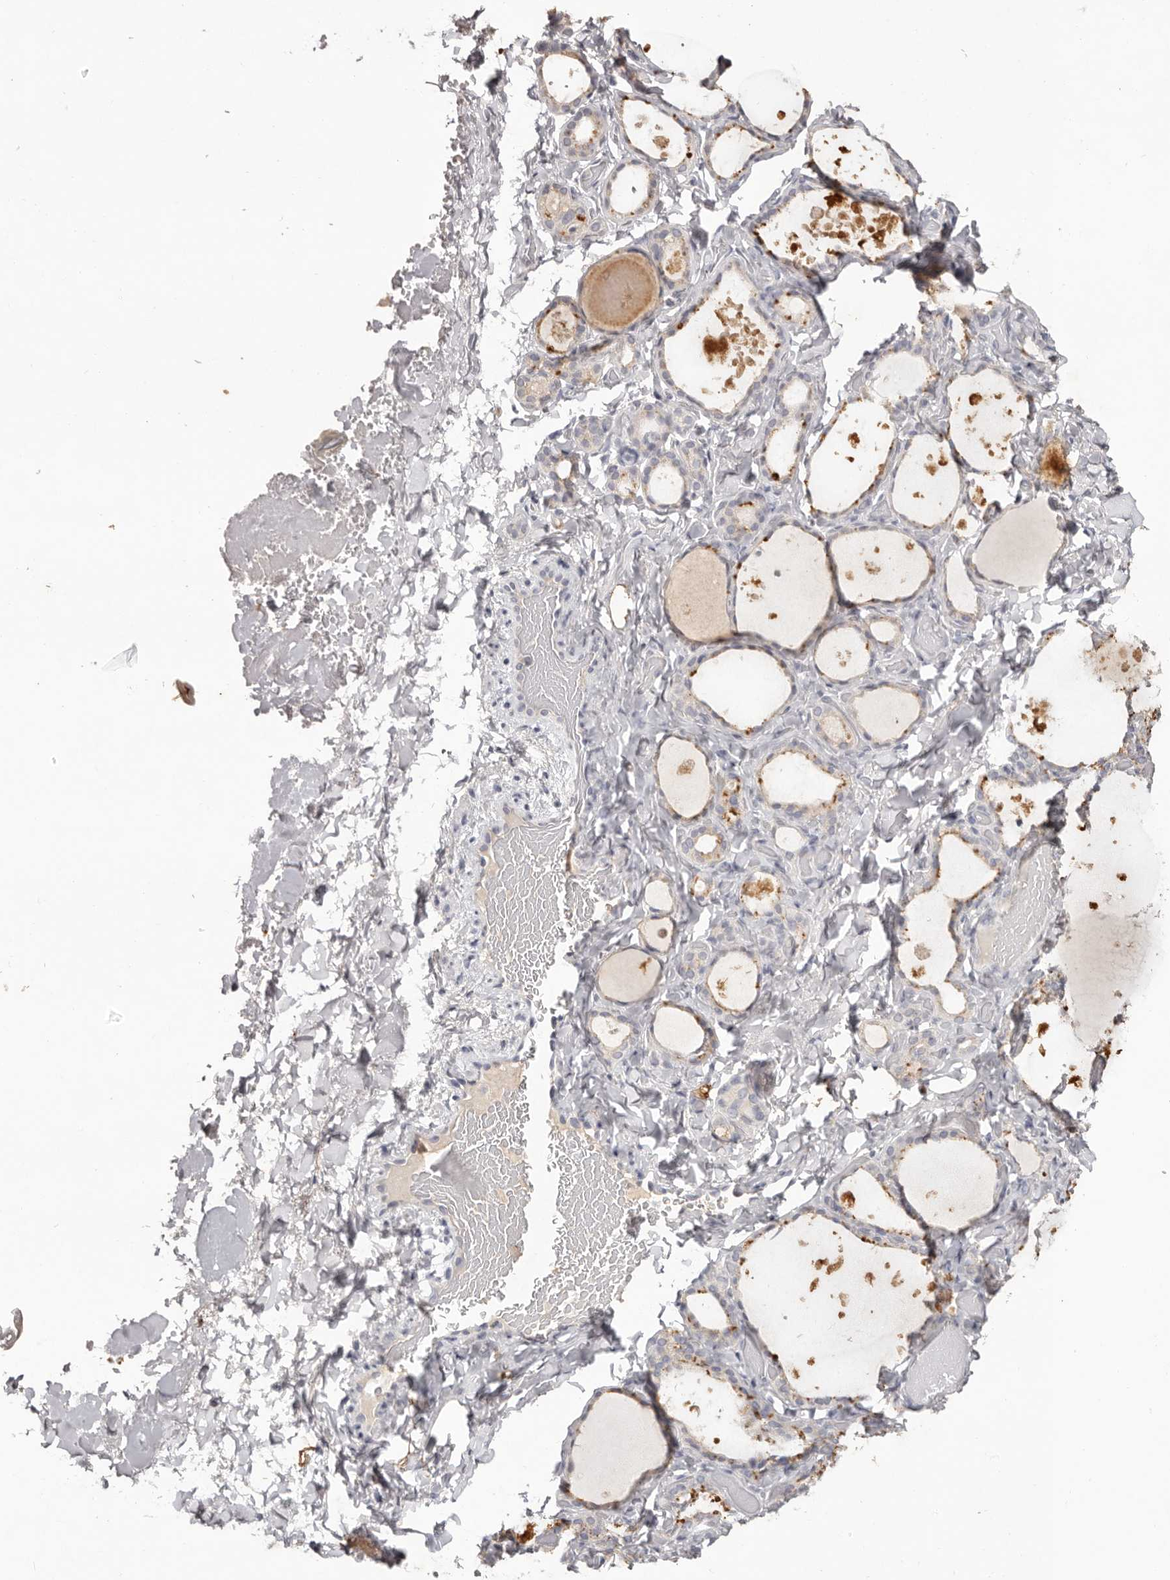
{"staining": {"intensity": "moderate", "quantity": "<25%", "location": "cytoplasmic/membranous"}, "tissue": "thyroid gland", "cell_type": "Glandular cells", "image_type": "normal", "snomed": [{"axis": "morphology", "description": "Normal tissue, NOS"}, {"axis": "topography", "description": "Thyroid gland"}], "caption": "Benign thyroid gland shows moderate cytoplasmic/membranous expression in approximately <25% of glandular cells, visualized by immunohistochemistry.", "gene": "SCUBE2", "patient": {"sex": "female", "age": 44}}